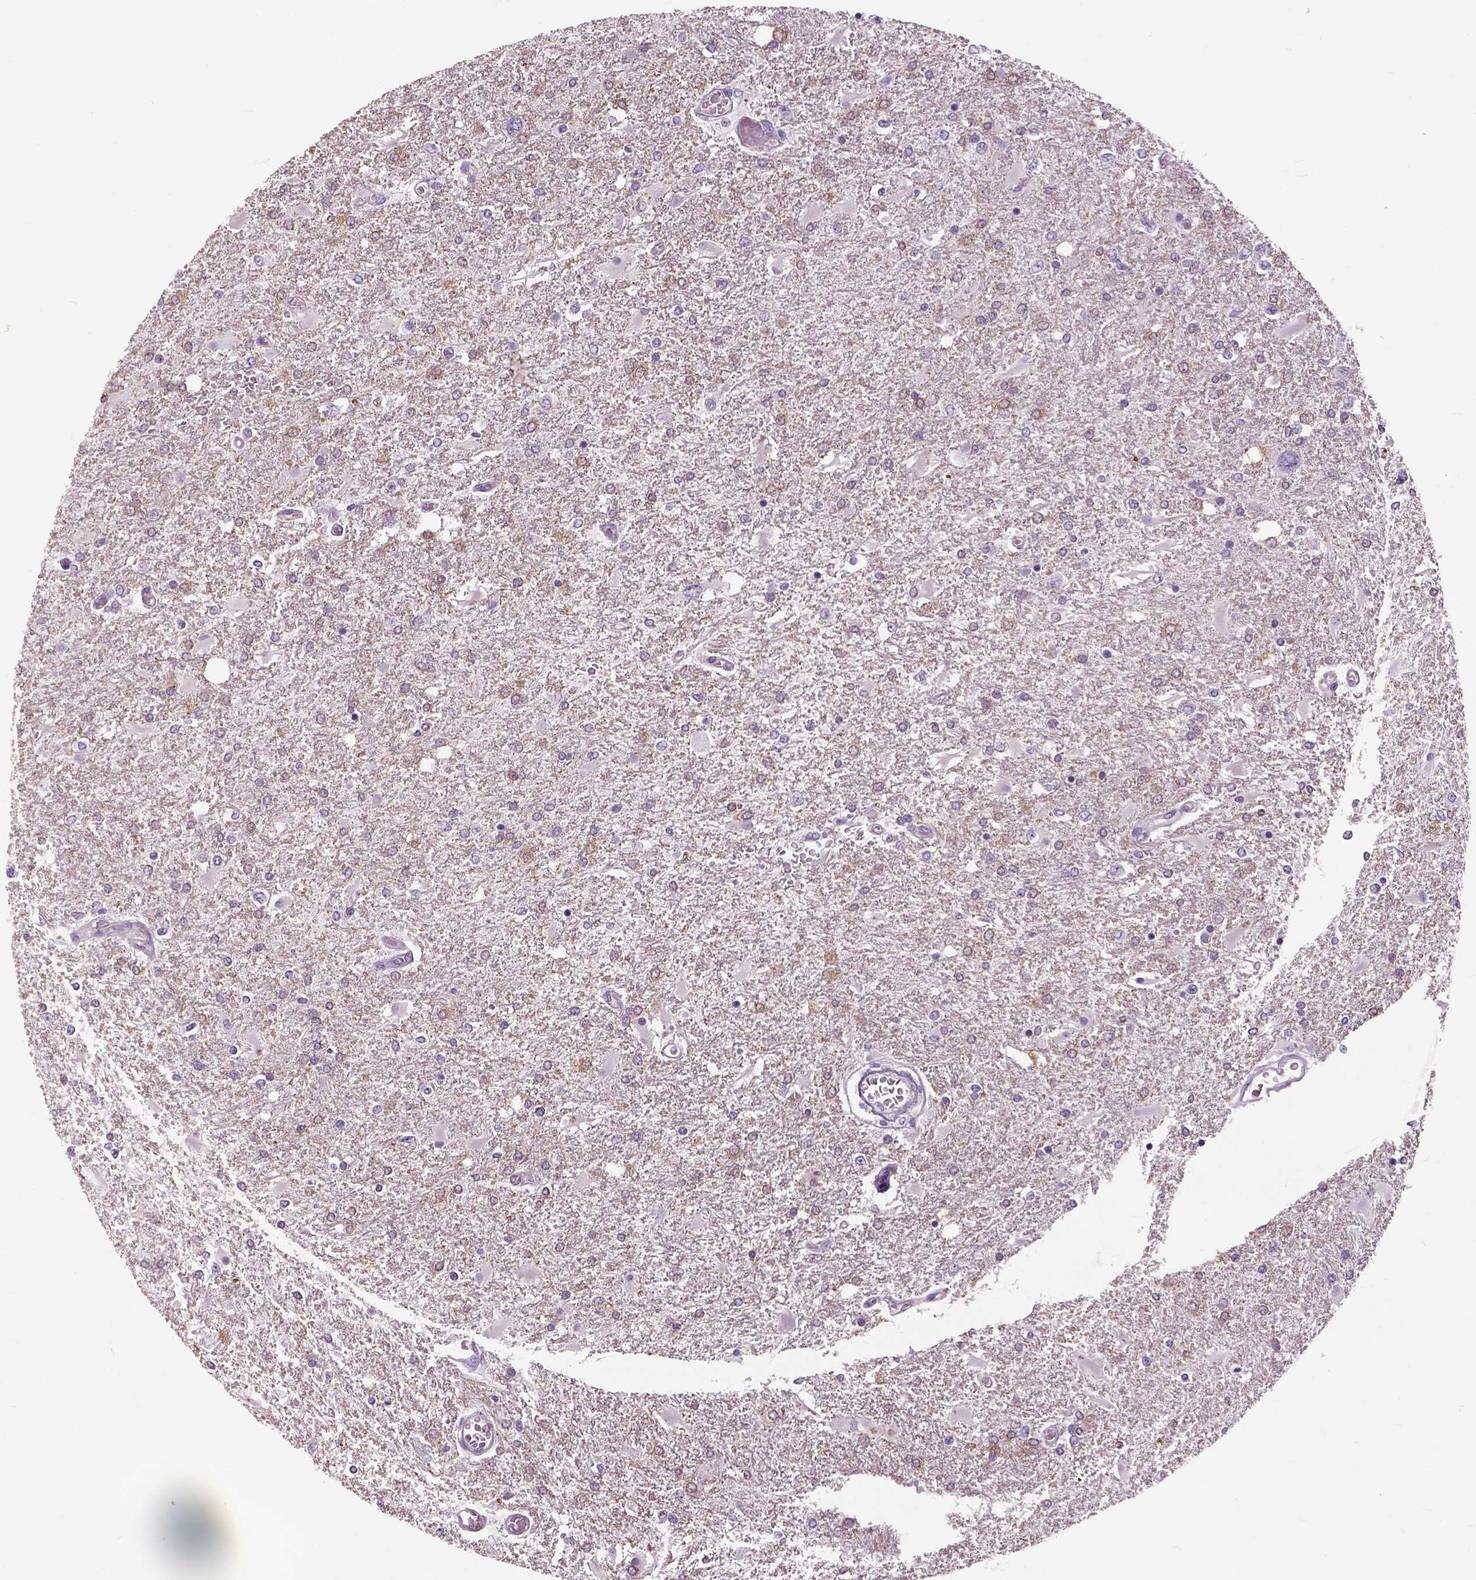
{"staining": {"intensity": "weak", "quantity": "<25%", "location": "cytoplasmic/membranous"}, "tissue": "glioma", "cell_type": "Tumor cells", "image_type": "cancer", "snomed": [{"axis": "morphology", "description": "Glioma, malignant, High grade"}, {"axis": "topography", "description": "Cerebral cortex"}], "caption": "IHC photomicrograph of human malignant high-grade glioma stained for a protein (brown), which demonstrates no positivity in tumor cells. (DAB (3,3'-diaminobenzidine) immunohistochemistry, high magnification).", "gene": "NECAB1", "patient": {"sex": "male", "age": 79}}